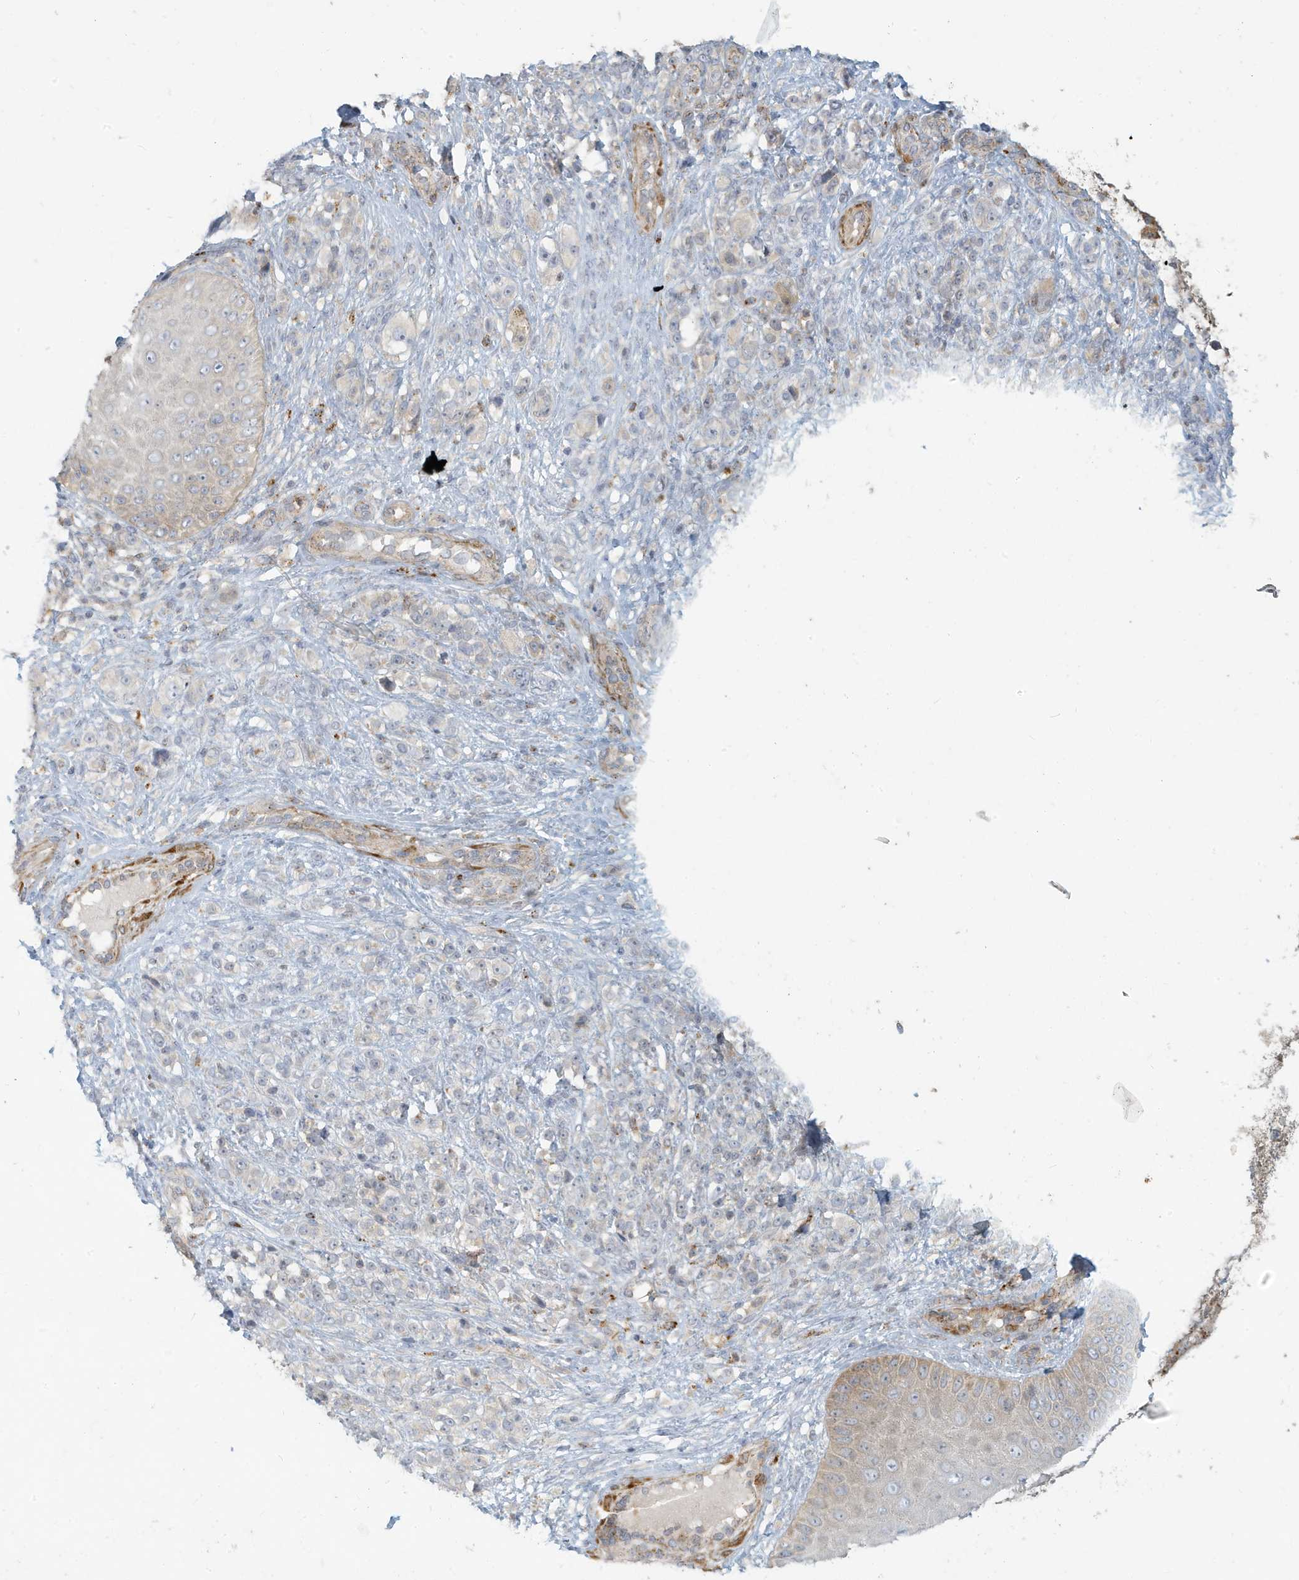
{"staining": {"intensity": "weak", "quantity": "<25%", "location": "cytoplasmic/membranous"}, "tissue": "melanoma", "cell_type": "Tumor cells", "image_type": "cancer", "snomed": [{"axis": "morphology", "description": "Malignant melanoma, NOS"}, {"axis": "topography", "description": "Skin"}], "caption": "Tumor cells are negative for protein expression in human malignant melanoma.", "gene": "MCOLN1", "patient": {"sex": "female", "age": 55}}